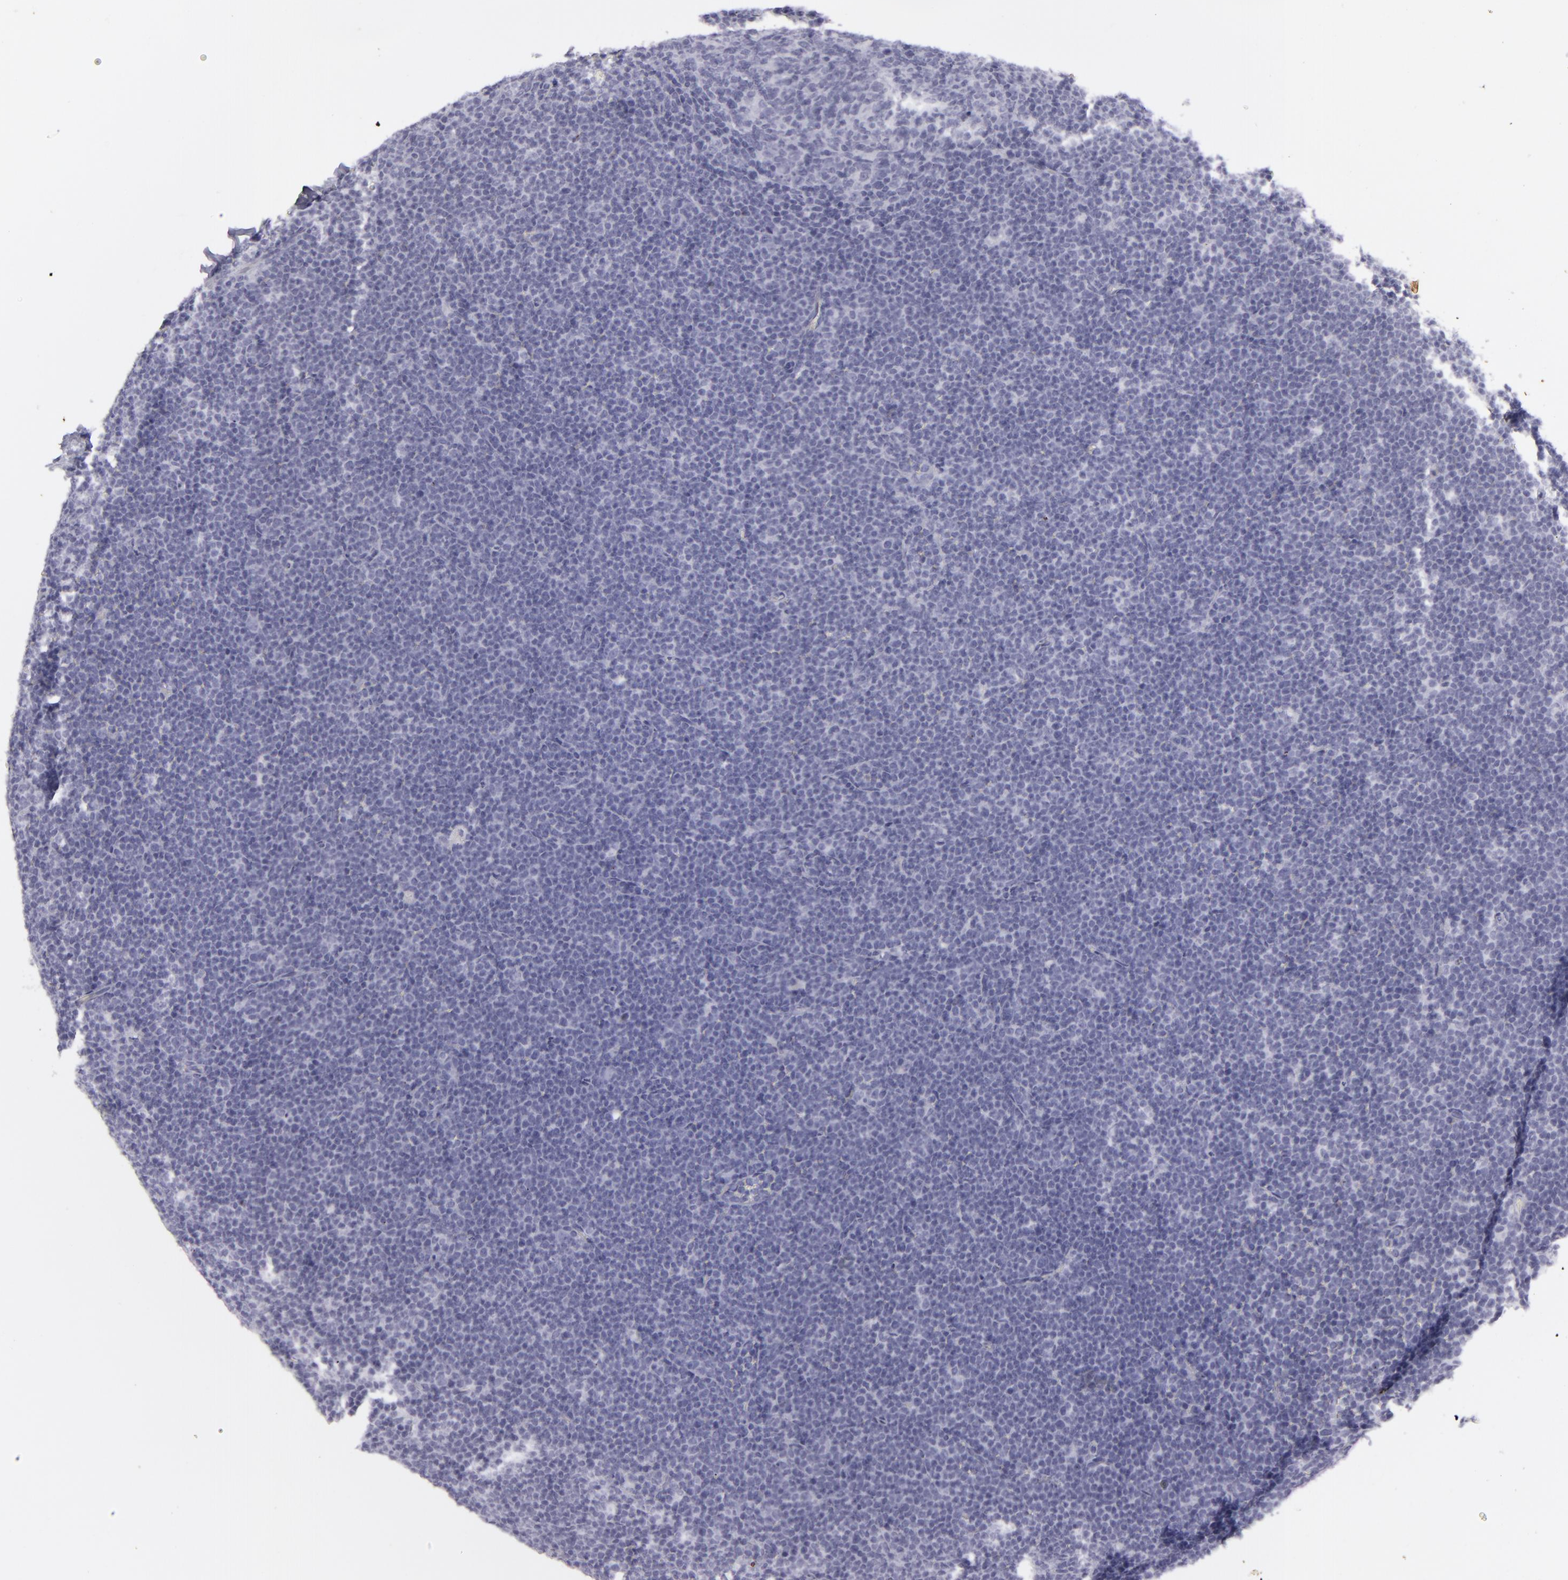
{"staining": {"intensity": "negative", "quantity": "none", "location": "none"}, "tissue": "lymphoma", "cell_type": "Tumor cells", "image_type": "cancer", "snomed": [{"axis": "morphology", "description": "Malignant lymphoma, non-Hodgkin's type, High grade"}, {"axis": "topography", "description": "Lymph node"}], "caption": "Lymphoma was stained to show a protein in brown. There is no significant expression in tumor cells.", "gene": "KRT1", "patient": {"sex": "female", "age": 58}}